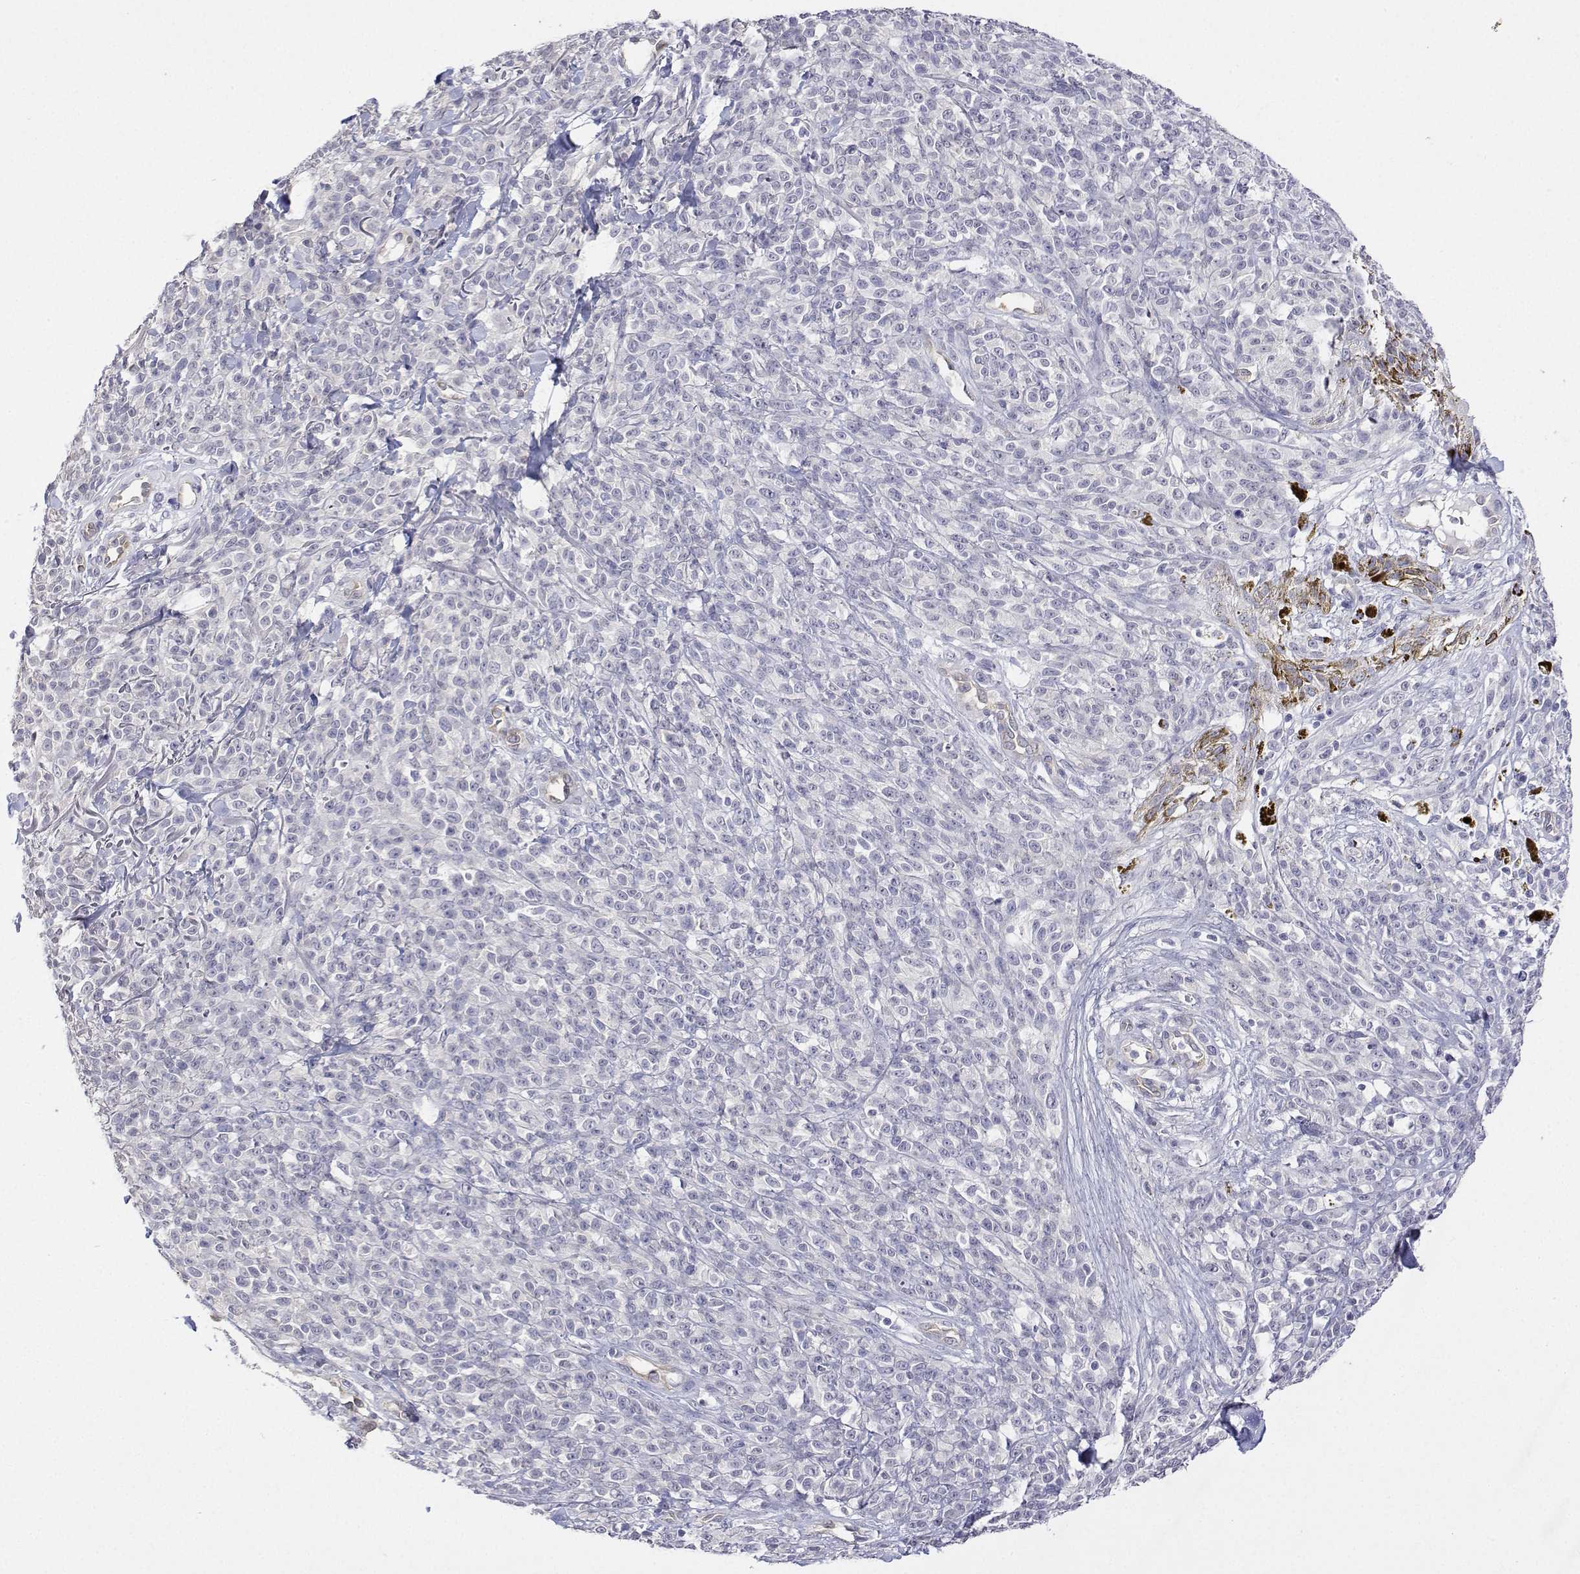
{"staining": {"intensity": "negative", "quantity": "none", "location": "none"}, "tissue": "melanoma", "cell_type": "Tumor cells", "image_type": "cancer", "snomed": [{"axis": "morphology", "description": "Malignant melanoma, NOS"}, {"axis": "topography", "description": "Skin"}, {"axis": "topography", "description": "Skin of trunk"}], "caption": "This is an immunohistochemistry micrograph of human melanoma. There is no positivity in tumor cells.", "gene": "PLCB1", "patient": {"sex": "male", "age": 74}}